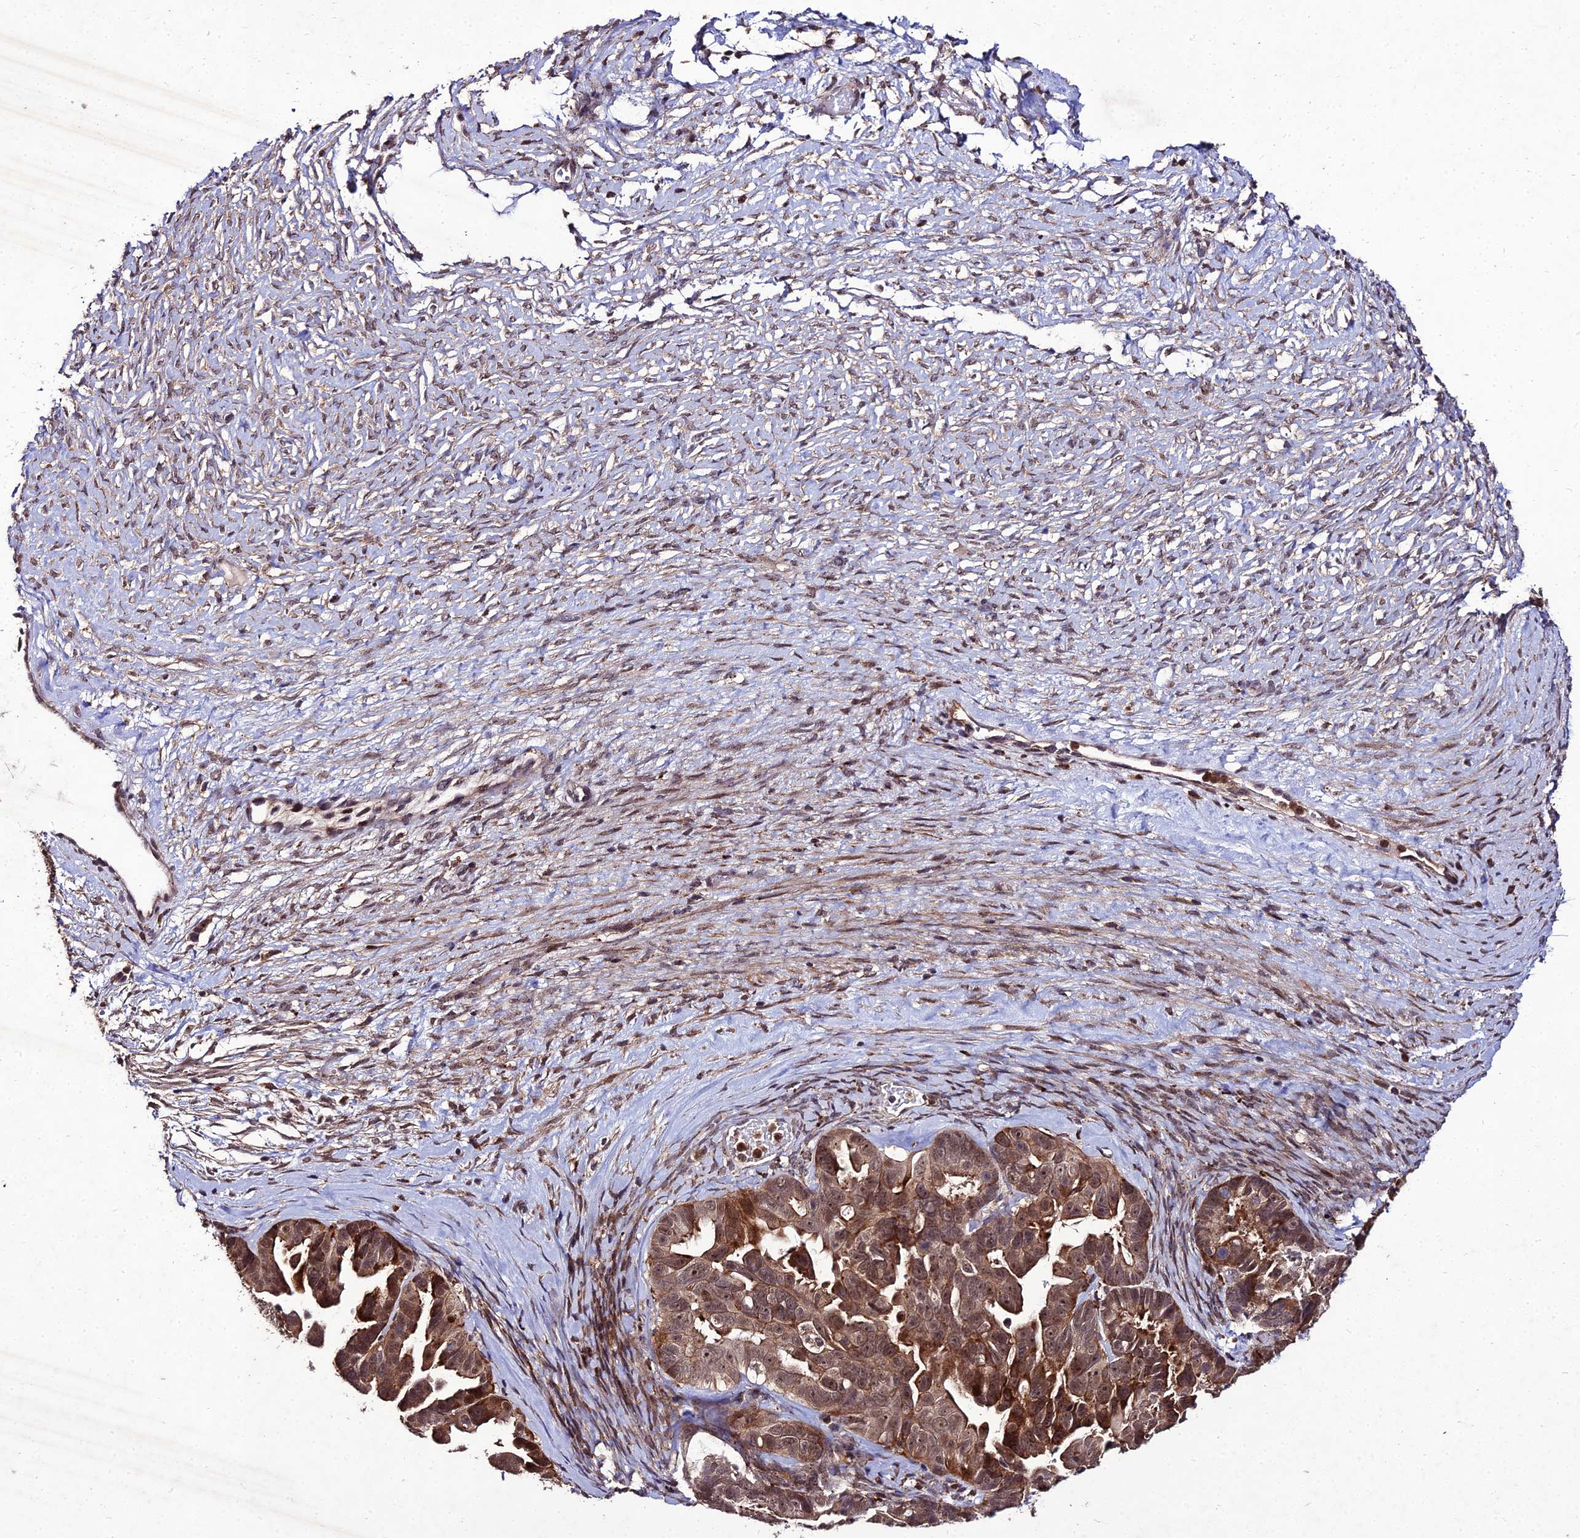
{"staining": {"intensity": "moderate", "quantity": ">75%", "location": "cytoplasmic/membranous,nuclear"}, "tissue": "ovarian cancer", "cell_type": "Tumor cells", "image_type": "cancer", "snomed": [{"axis": "morphology", "description": "Cystadenocarcinoma, serous, NOS"}, {"axis": "topography", "description": "Ovary"}], "caption": "A high-resolution image shows IHC staining of ovarian cancer (serous cystadenocarcinoma), which exhibits moderate cytoplasmic/membranous and nuclear expression in about >75% of tumor cells. The staining was performed using DAB (3,3'-diaminobenzidine), with brown indicating positive protein expression. Nuclei are stained blue with hematoxylin.", "gene": "ZNF766", "patient": {"sex": "female", "age": 56}}